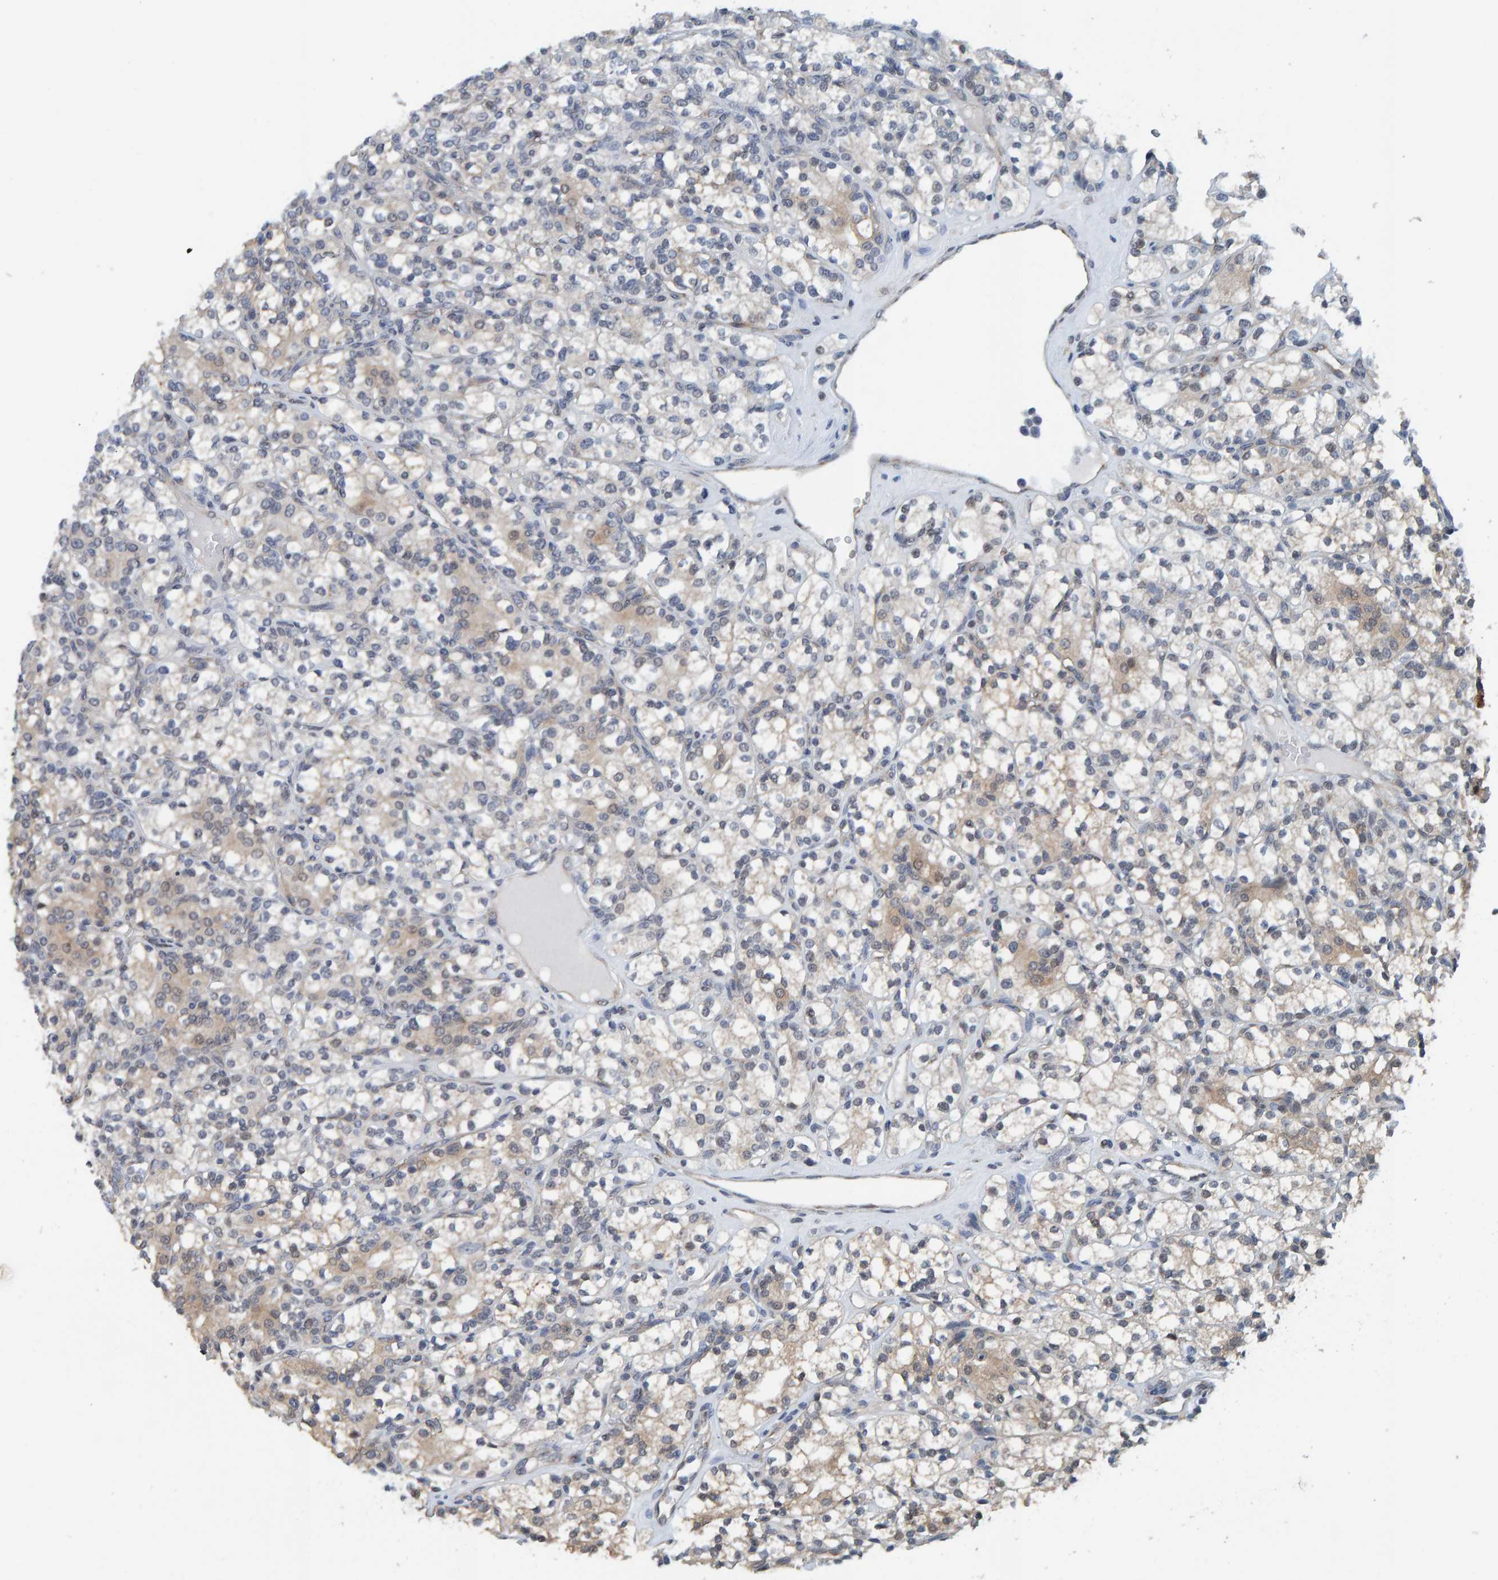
{"staining": {"intensity": "weak", "quantity": "25%-75%", "location": "cytoplasmic/membranous"}, "tissue": "renal cancer", "cell_type": "Tumor cells", "image_type": "cancer", "snomed": [{"axis": "morphology", "description": "Adenocarcinoma, NOS"}, {"axis": "topography", "description": "Kidney"}], "caption": "Brown immunohistochemical staining in human renal cancer demonstrates weak cytoplasmic/membranous expression in about 25%-75% of tumor cells.", "gene": "SCRN2", "patient": {"sex": "male", "age": 77}}